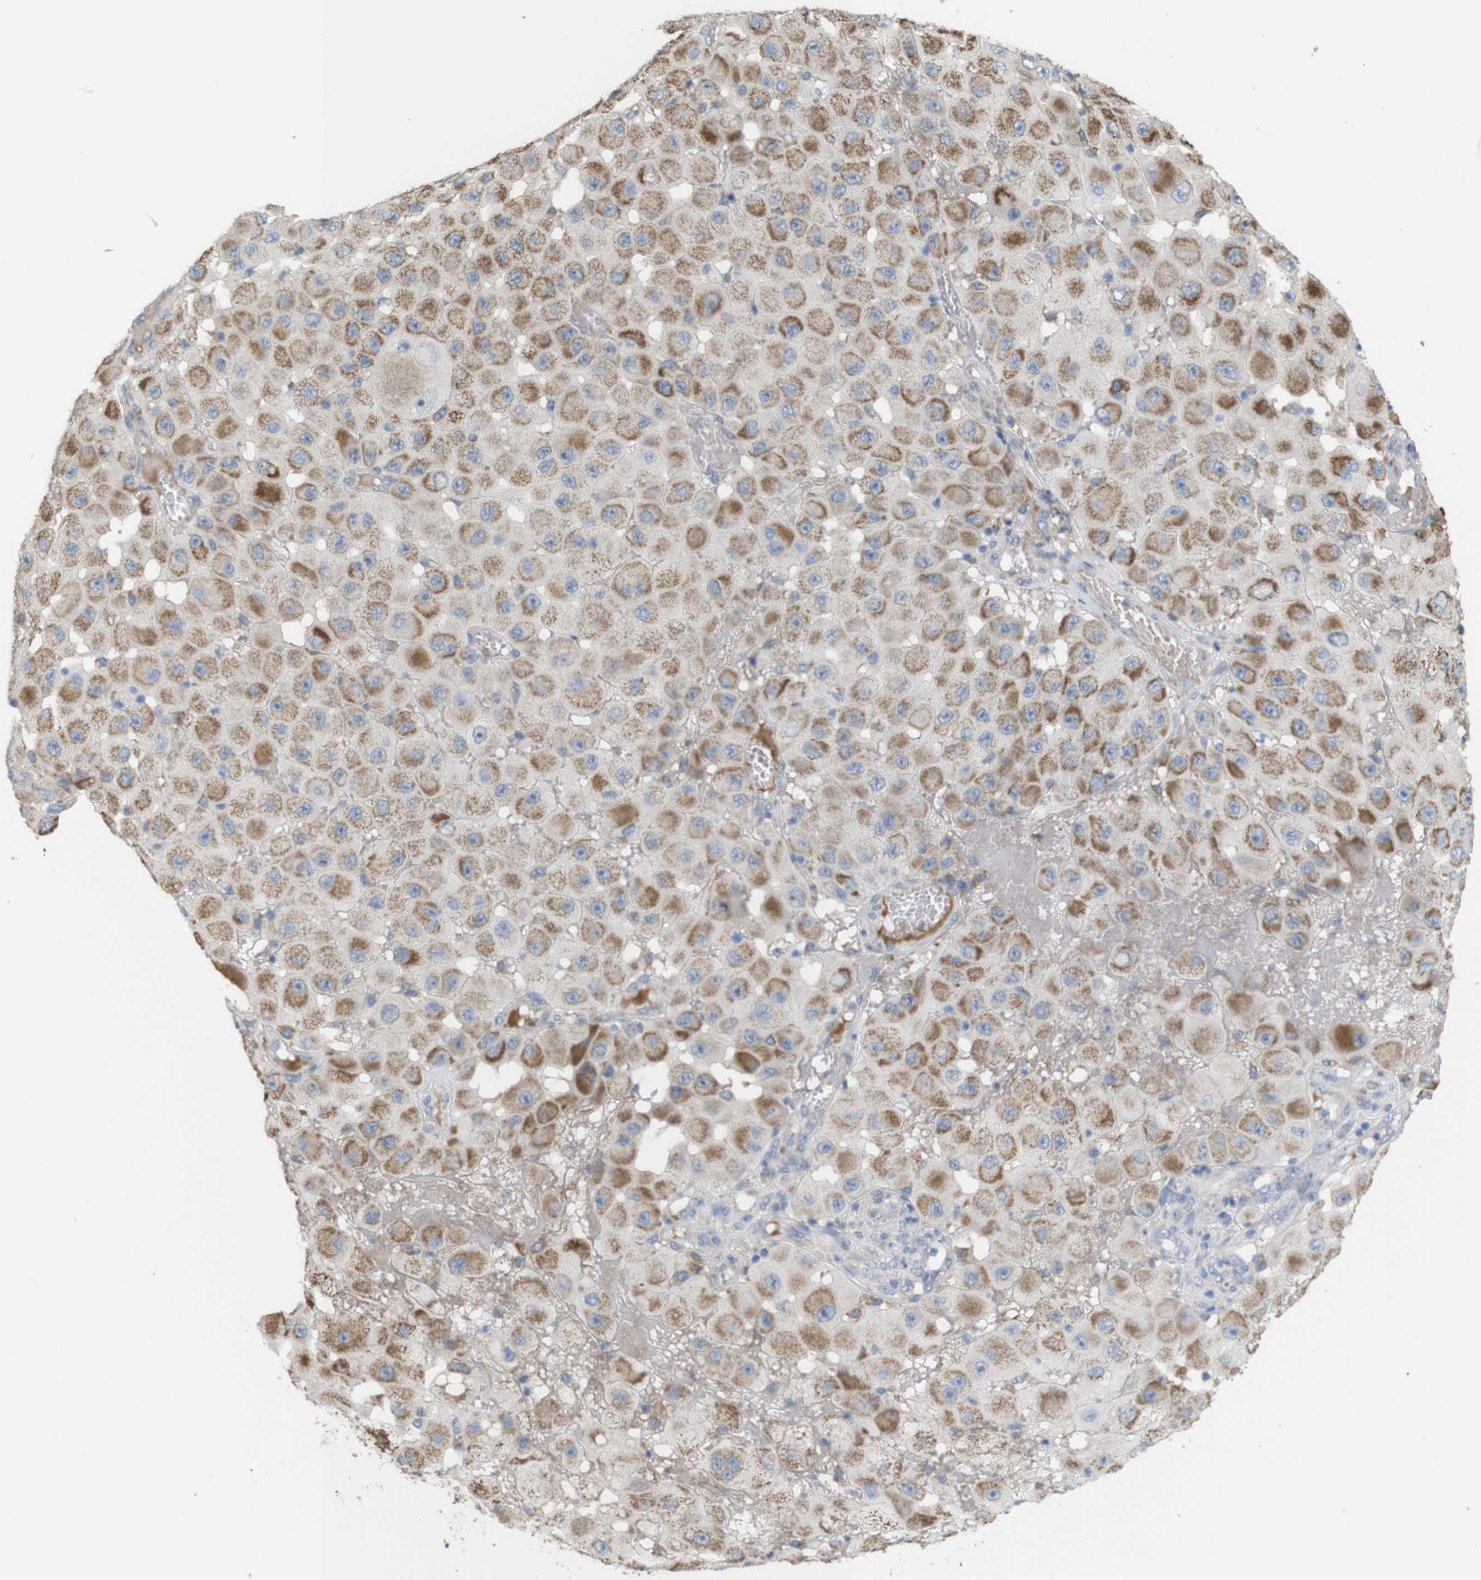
{"staining": {"intensity": "moderate", "quantity": "25%-75%", "location": "cytoplasmic/membranous"}, "tissue": "melanoma", "cell_type": "Tumor cells", "image_type": "cancer", "snomed": [{"axis": "morphology", "description": "Malignant melanoma, NOS"}, {"axis": "topography", "description": "Skin"}], "caption": "Immunohistochemistry (DAB) staining of human melanoma shows moderate cytoplasmic/membranous protein expression in approximately 25%-75% of tumor cells. The staining was performed using DAB (3,3'-diaminobenzidine) to visualize the protein expression in brown, while the nuclei were stained in blue with hematoxylin (Magnification: 20x).", "gene": "PTPRR", "patient": {"sex": "female", "age": 81}}